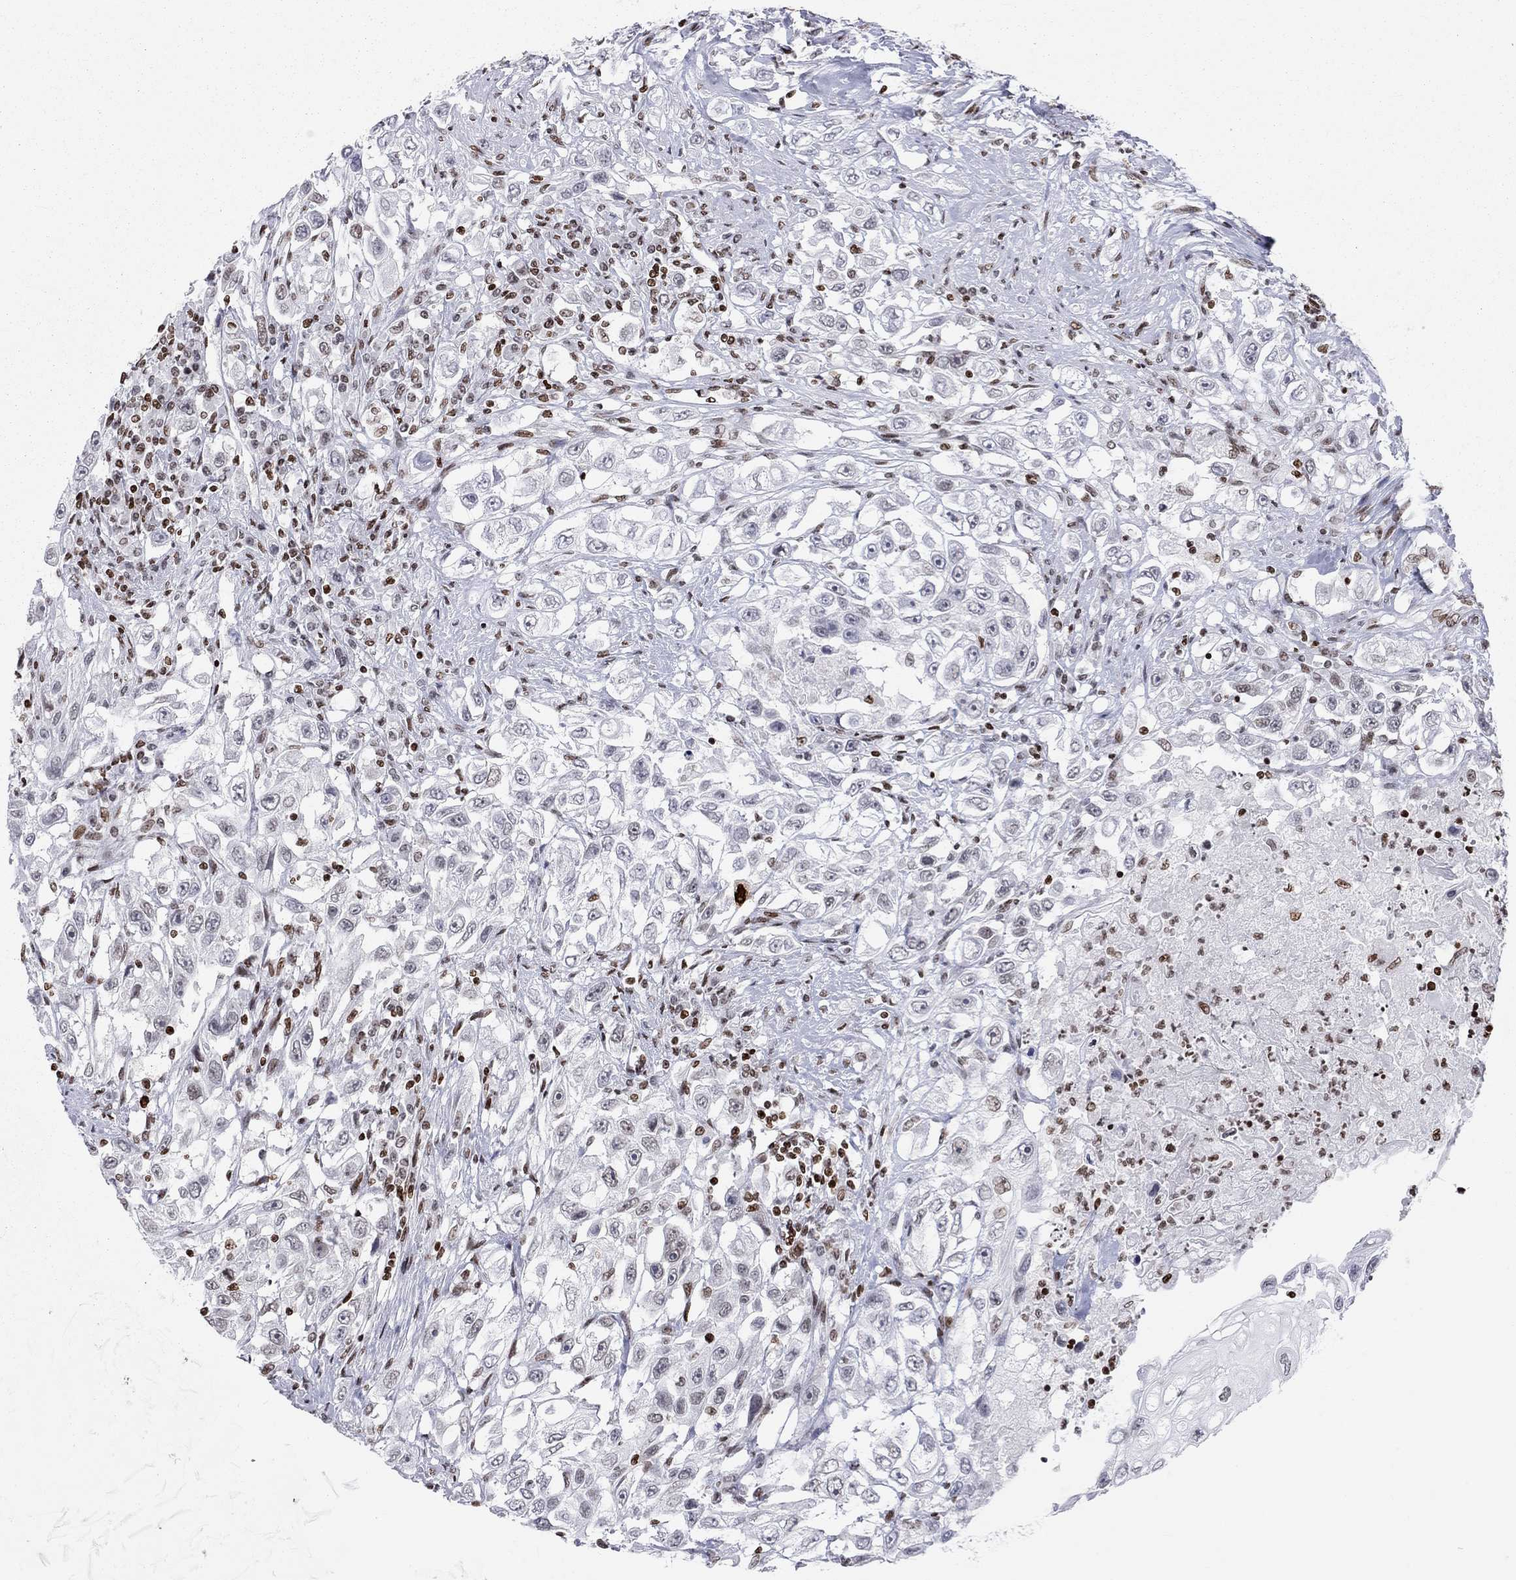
{"staining": {"intensity": "negative", "quantity": "none", "location": "none"}, "tissue": "urothelial cancer", "cell_type": "Tumor cells", "image_type": "cancer", "snomed": [{"axis": "morphology", "description": "Urothelial carcinoma, High grade"}, {"axis": "topography", "description": "Urinary bladder"}], "caption": "Histopathology image shows no protein positivity in tumor cells of urothelial cancer tissue.", "gene": "H2AX", "patient": {"sex": "female", "age": 56}}